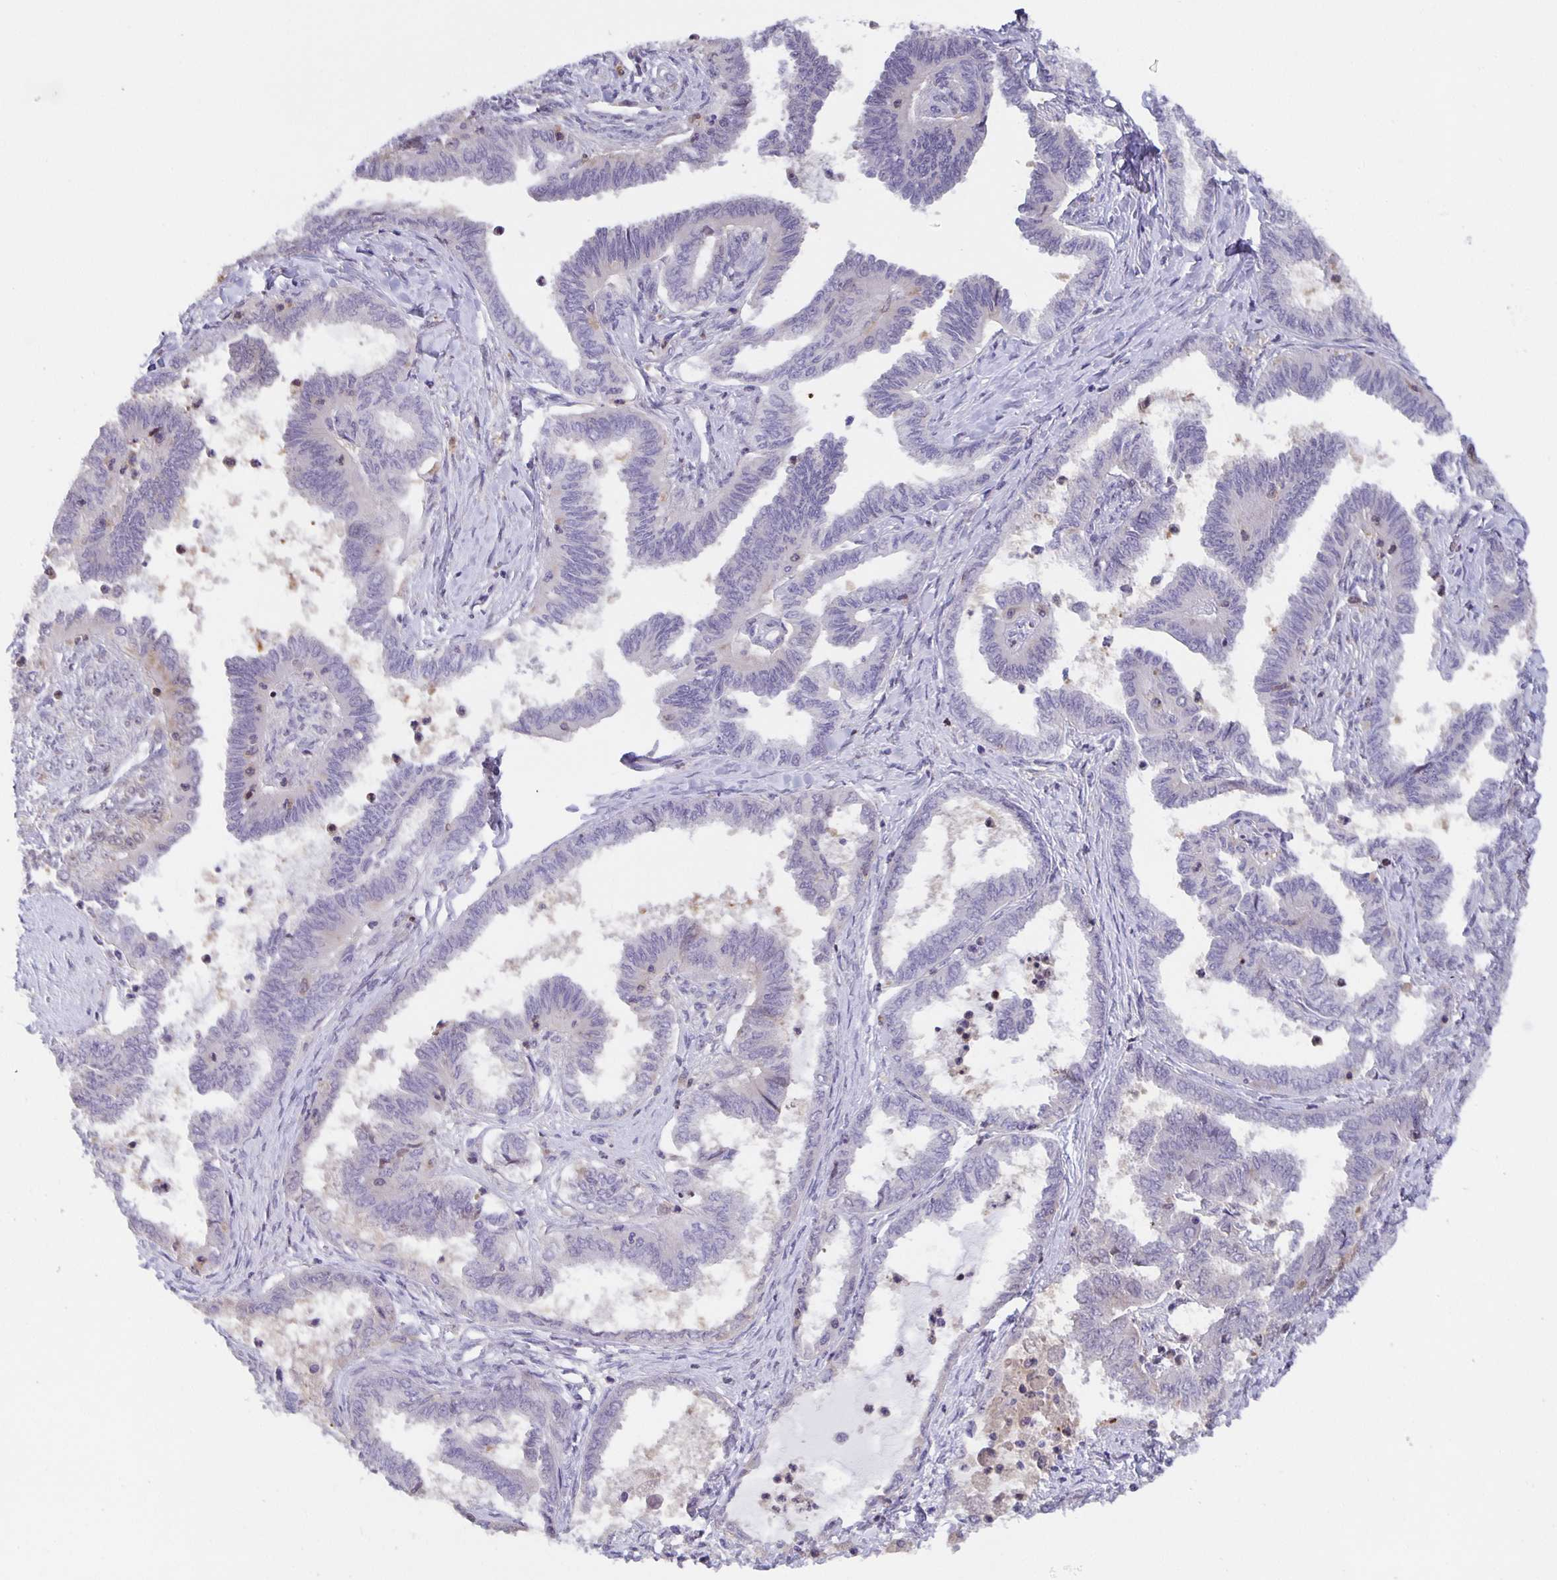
{"staining": {"intensity": "negative", "quantity": "none", "location": "none"}, "tissue": "ovarian cancer", "cell_type": "Tumor cells", "image_type": "cancer", "snomed": [{"axis": "morphology", "description": "Carcinoma, endometroid"}, {"axis": "topography", "description": "Ovary"}], "caption": "Protein analysis of ovarian endometroid carcinoma demonstrates no significant positivity in tumor cells.", "gene": "MARCHF6", "patient": {"sex": "female", "age": 70}}